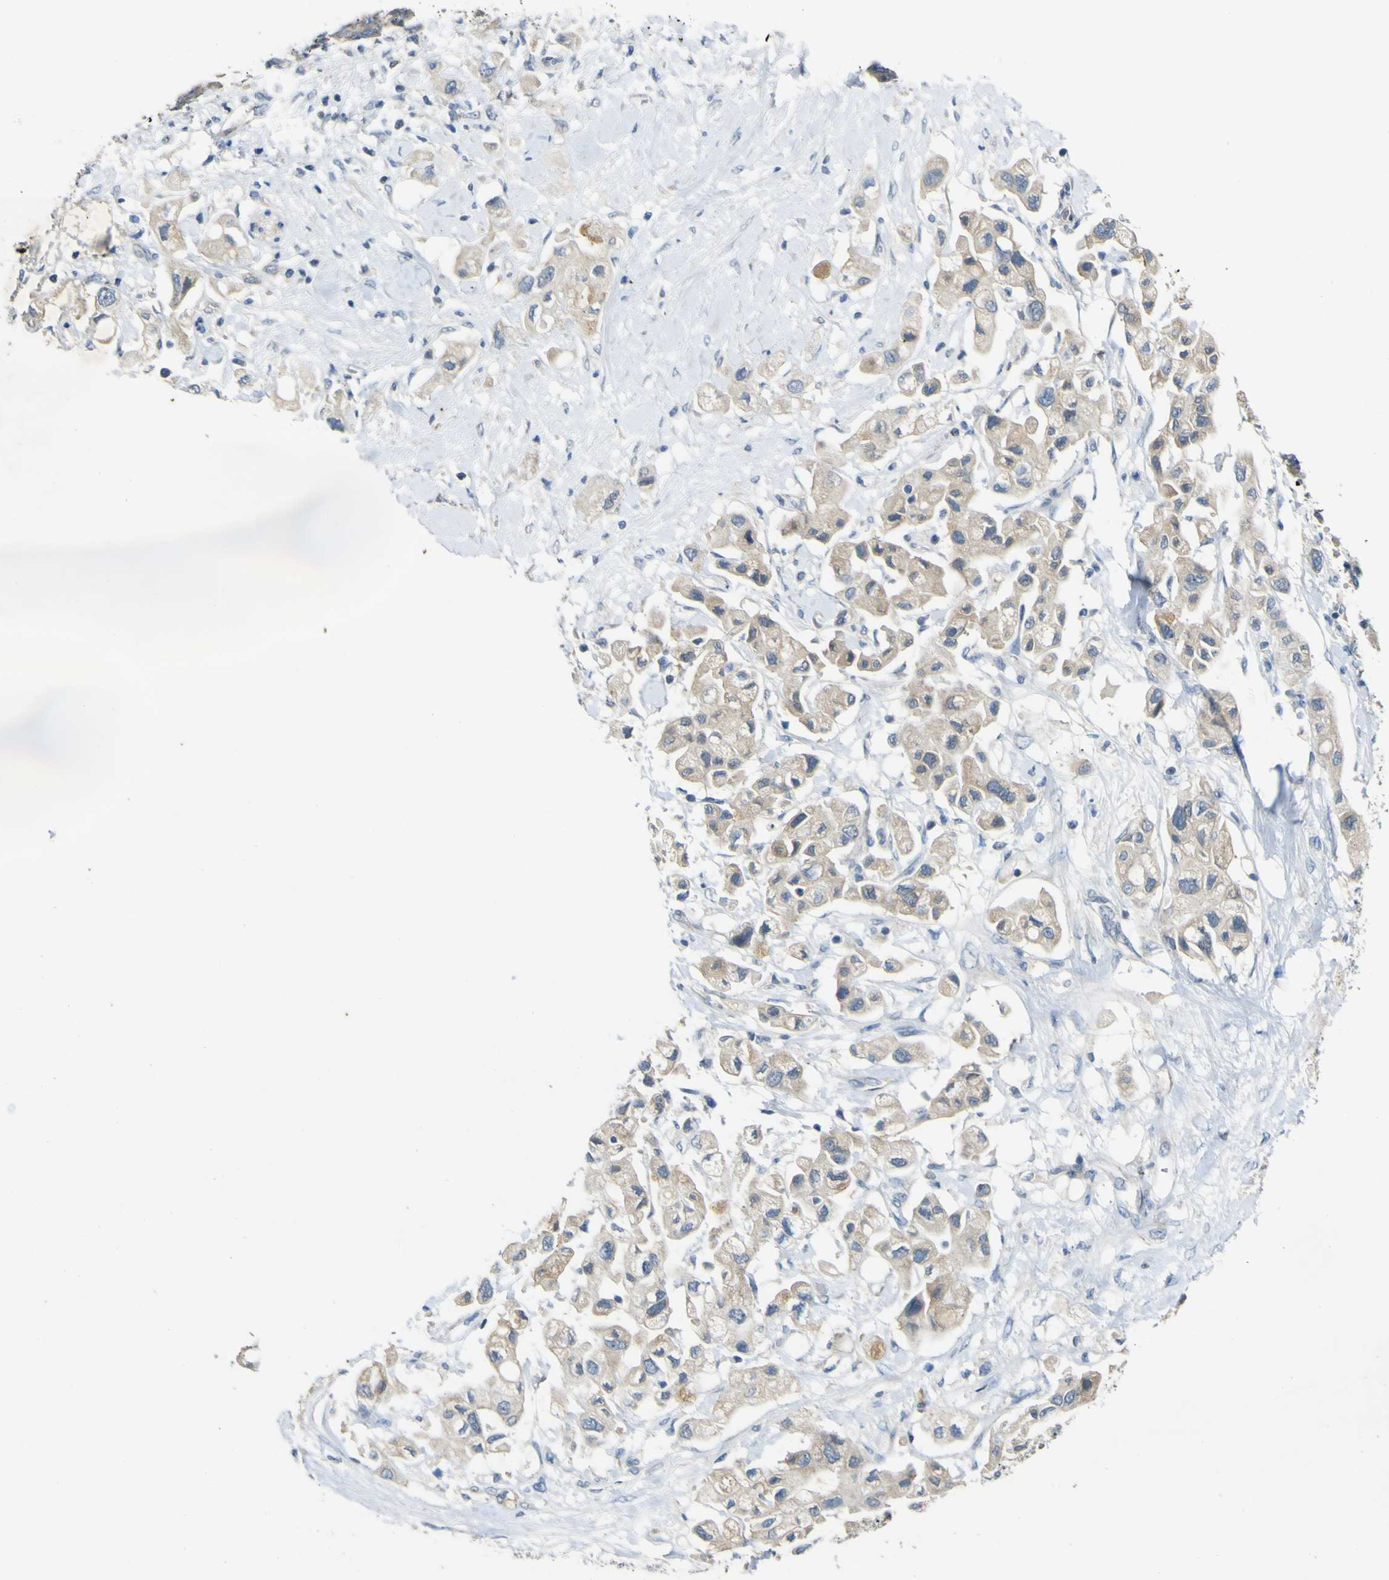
{"staining": {"intensity": "weak", "quantity": ">75%", "location": "cytoplasmic/membranous"}, "tissue": "pancreatic cancer", "cell_type": "Tumor cells", "image_type": "cancer", "snomed": [{"axis": "morphology", "description": "Adenocarcinoma, NOS"}, {"axis": "topography", "description": "Pancreas"}], "caption": "There is low levels of weak cytoplasmic/membranous expression in tumor cells of pancreatic cancer (adenocarcinoma), as demonstrated by immunohistochemical staining (brown color).", "gene": "LDLR", "patient": {"sex": "female", "age": 56}}